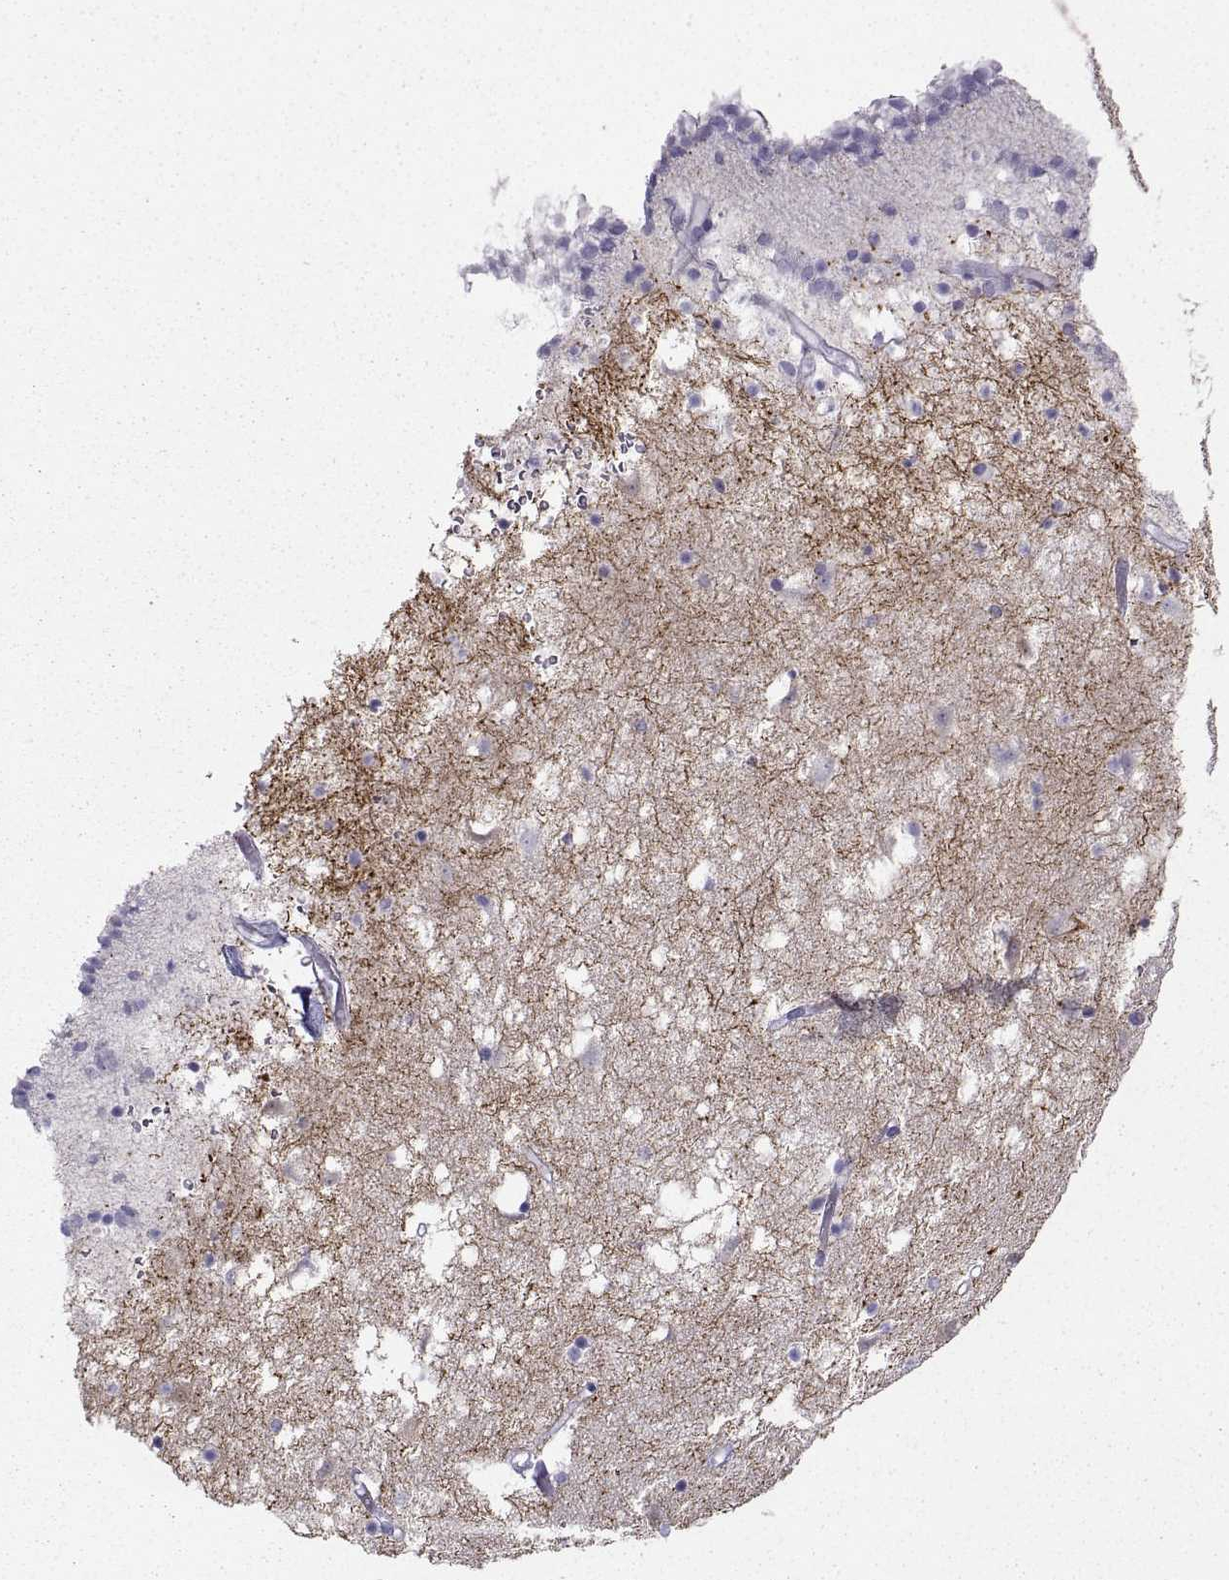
{"staining": {"intensity": "negative", "quantity": "none", "location": "none"}, "tissue": "caudate", "cell_type": "Glial cells", "image_type": "normal", "snomed": [{"axis": "morphology", "description": "Normal tissue, NOS"}, {"axis": "topography", "description": "Lateral ventricle wall"}], "caption": "Immunohistochemistry (IHC) histopathology image of normal caudate stained for a protein (brown), which exhibits no staining in glial cells. (Brightfield microscopy of DAB immunohistochemistry (IHC) at high magnification).", "gene": "NEFL", "patient": {"sex": "female", "age": 42}}